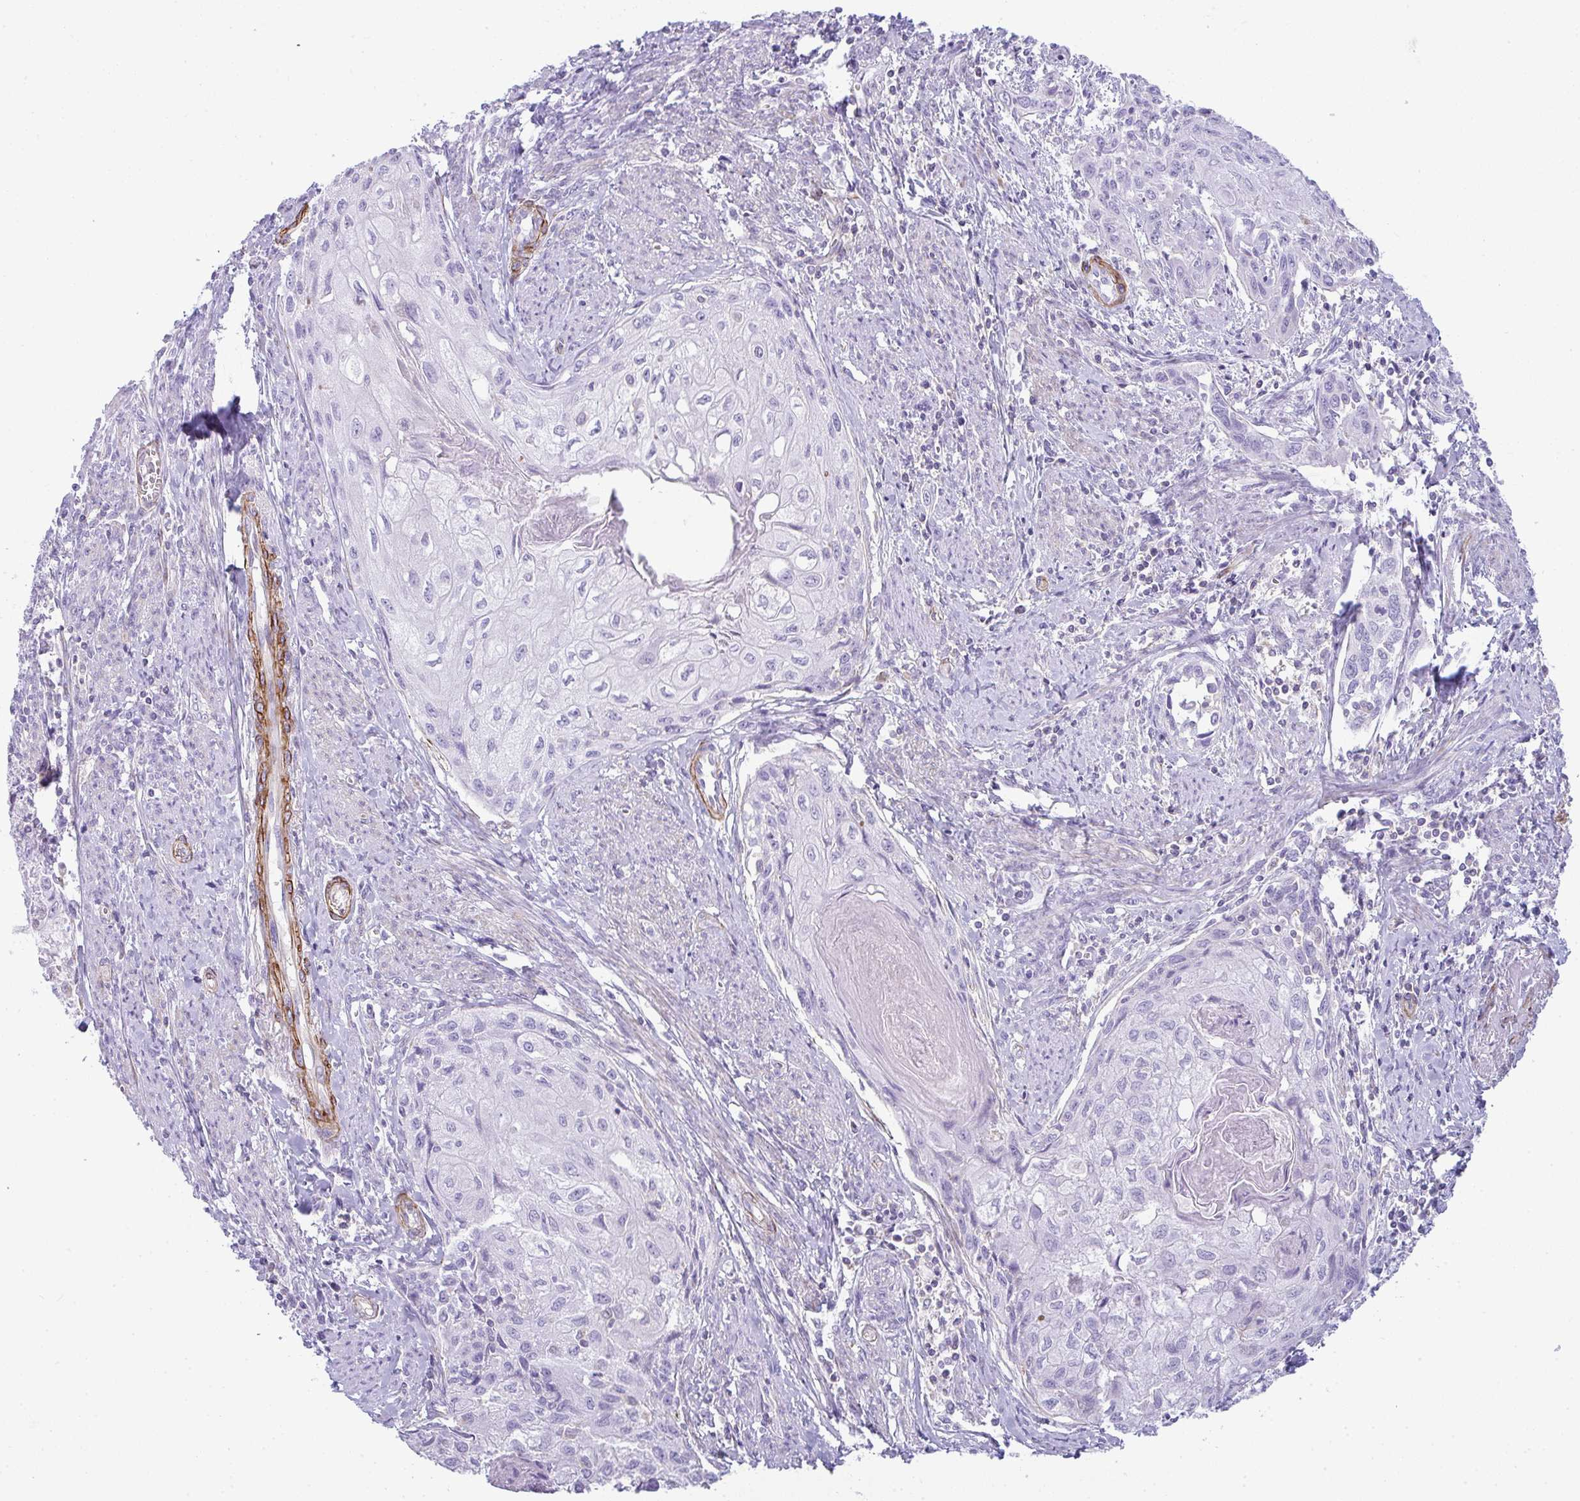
{"staining": {"intensity": "negative", "quantity": "none", "location": "none"}, "tissue": "cervical cancer", "cell_type": "Tumor cells", "image_type": "cancer", "snomed": [{"axis": "morphology", "description": "Squamous cell carcinoma, NOS"}, {"axis": "topography", "description": "Cervix"}], "caption": "A high-resolution image shows IHC staining of squamous cell carcinoma (cervical), which shows no significant expression in tumor cells. (DAB (3,3'-diaminobenzidine) IHC visualized using brightfield microscopy, high magnification).", "gene": "CDRT15", "patient": {"sex": "female", "age": 67}}